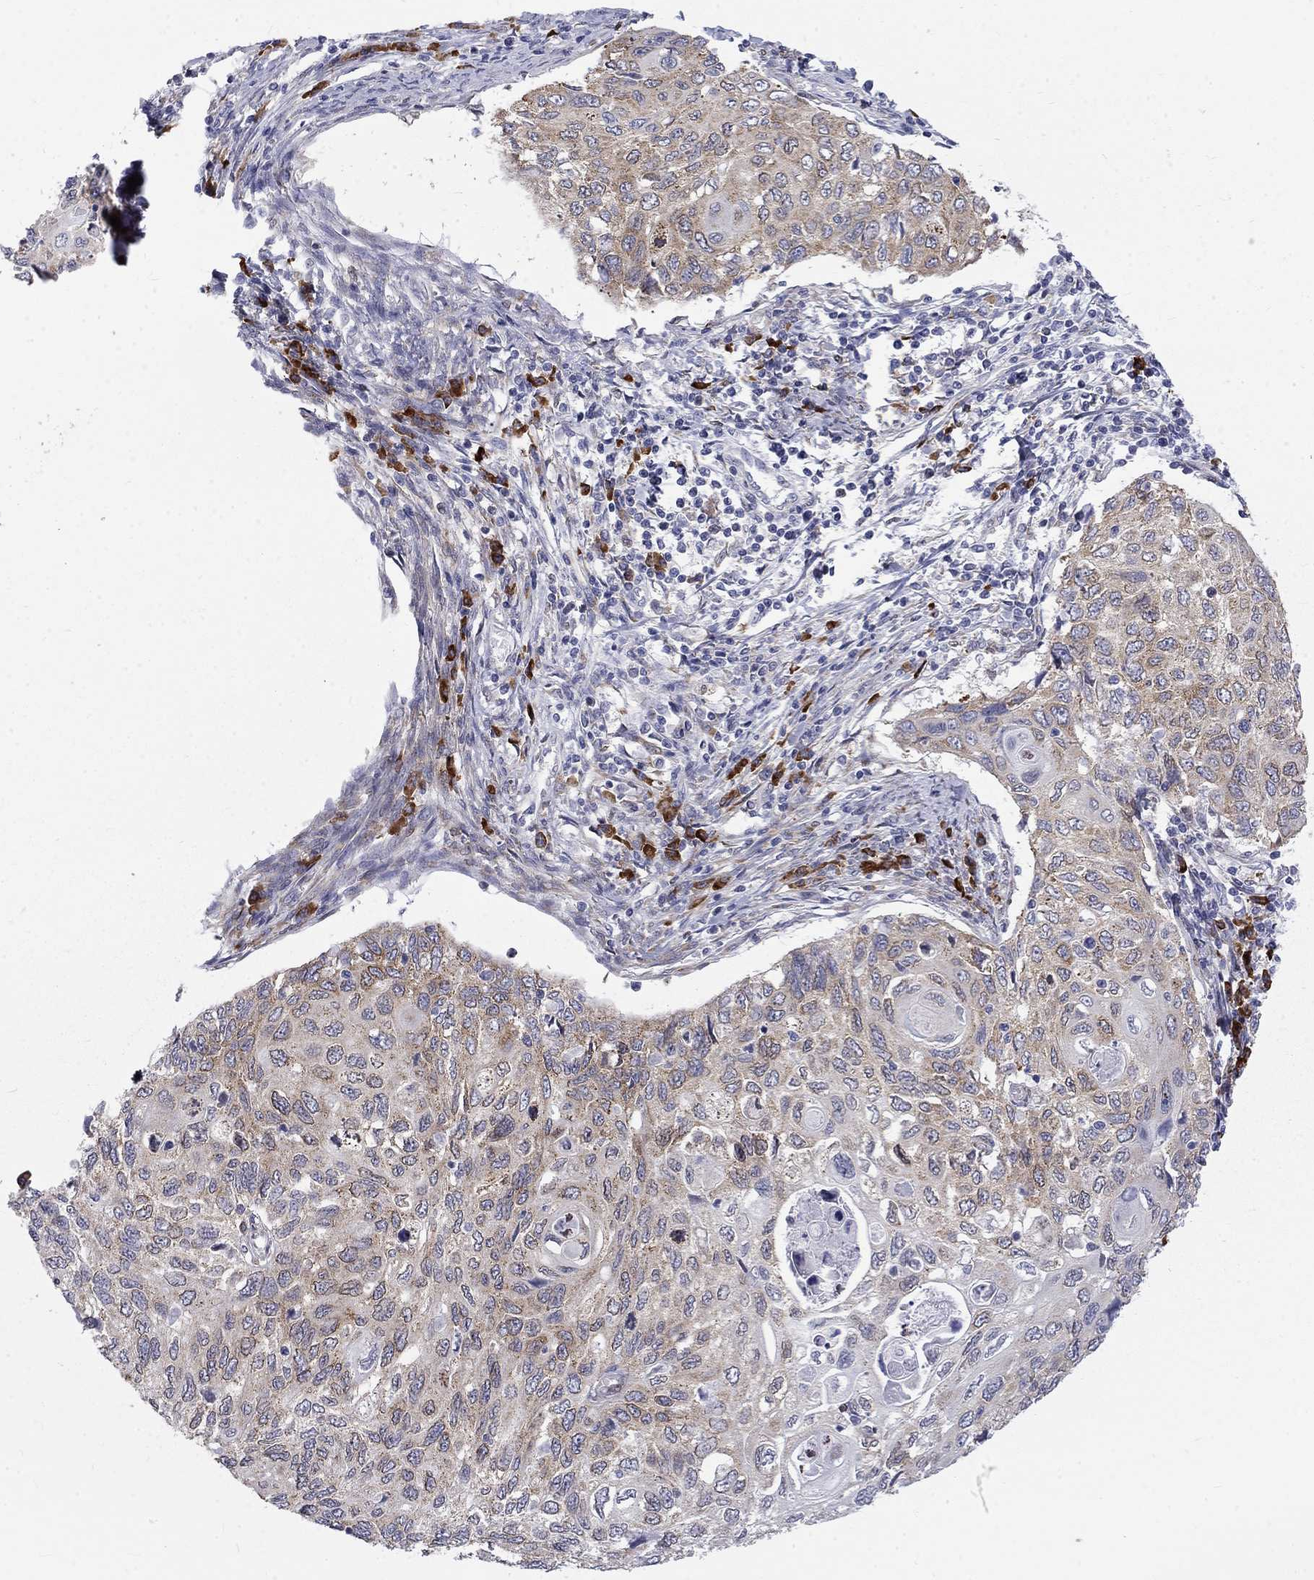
{"staining": {"intensity": "weak", "quantity": "25%-75%", "location": "cytoplasmic/membranous"}, "tissue": "cervical cancer", "cell_type": "Tumor cells", "image_type": "cancer", "snomed": [{"axis": "morphology", "description": "Squamous cell carcinoma, NOS"}, {"axis": "topography", "description": "Cervix"}], "caption": "Immunohistochemistry staining of squamous cell carcinoma (cervical), which shows low levels of weak cytoplasmic/membranous staining in approximately 25%-75% of tumor cells indicating weak cytoplasmic/membranous protein staining. The staining was performed using DAB (brown) for protein detection and nuclei were counterstained in hematoxylin (blue).", "gene": "PABPC4", "patient": {"sex": "female", "age": 70}}